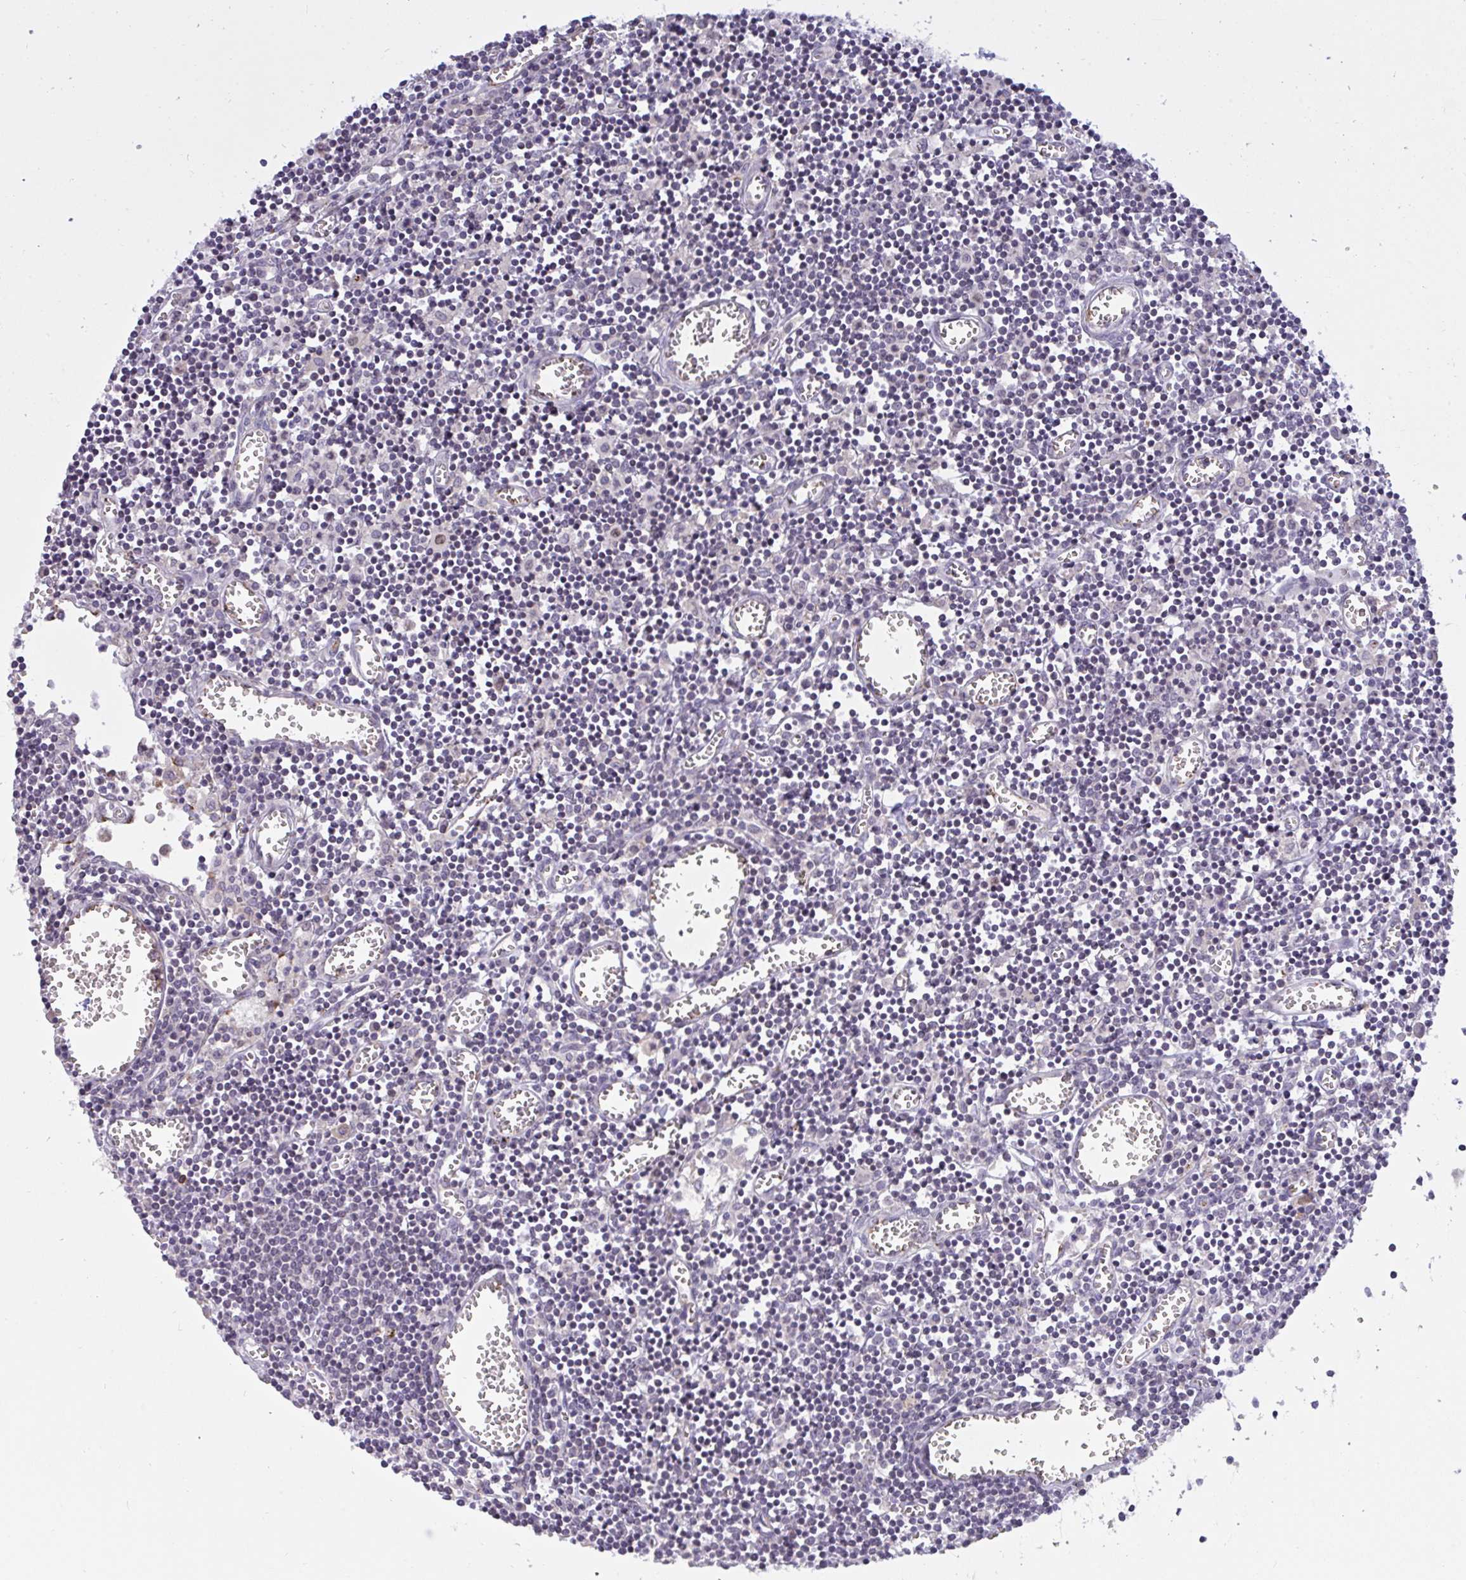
{"staining": {"intensity": "negative", "quantity": "none", "location": "none"}, "tissue": "lymph node", "cell_type": "Germinal center cells", "image_type": "normal", "snomed": [{"axis": "morphology", "description": "Normal tissue, NOS"}, {"axis": "topography", "description": "Lymph node"}], "caption": "A high-resolution photomicrograph shows immunohistochemistry staining of unremarkable lymph node, which exhibits no significant staining in germinal center cells.", "gene": "SEMA6B", "patient": {"sex": "male", "age": 66}}